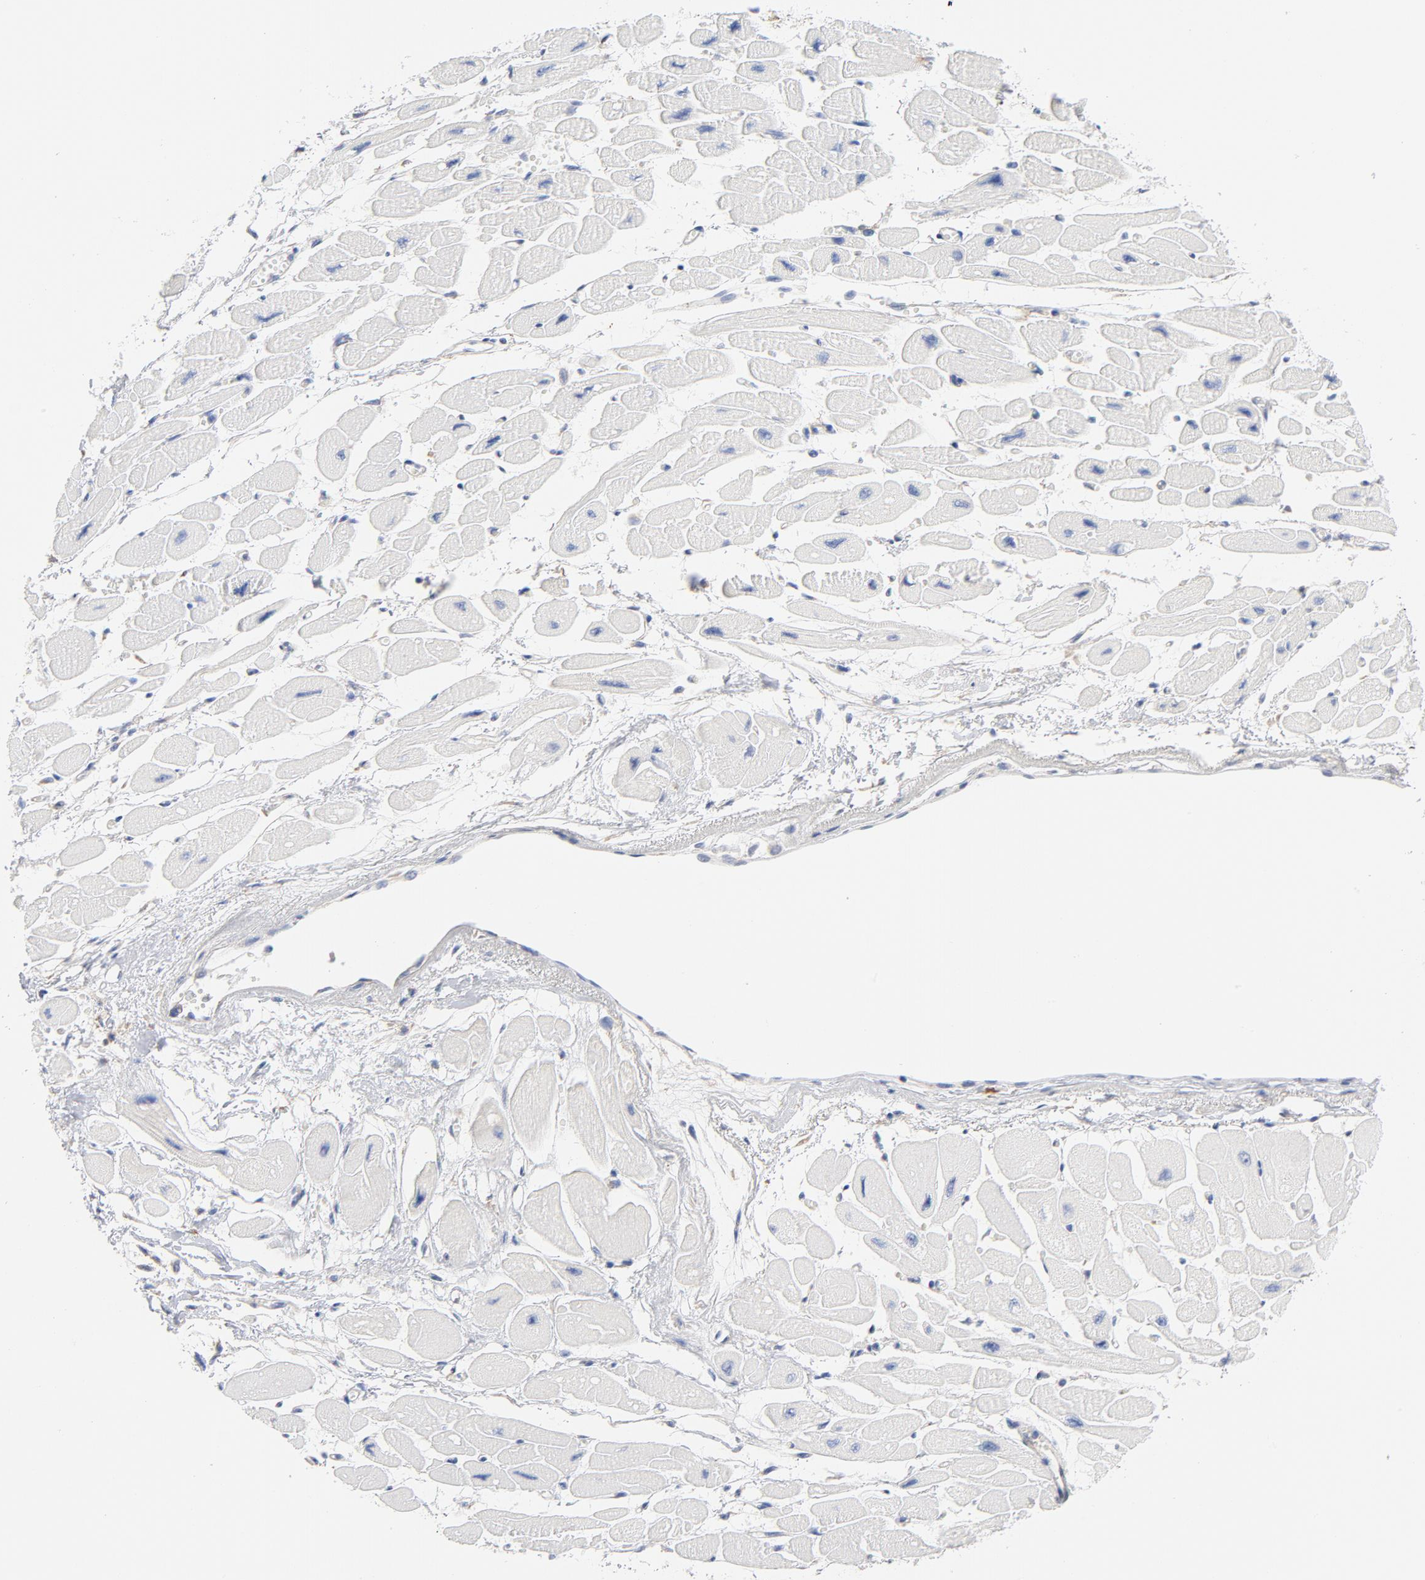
{"staining": {"intensity": "strong", "quantity": "<25%", "location": "nuclear"}, "tissue": "heart muscle", "cell_type": "Cardiomyocytes", "image_type": "normal", "snomed": [{"axis": "morphology", "description": "Normal tissue, NOS"}, {"axis": "topography", "description": "Heart"}], "caption": "A photomicrograph showing strong nuclear expression in about <25% of cardiomyocytes in normal heart muscle, as visualized by brown immunohistochemical staining.", "gene": "RAPGEF3", "patient": {"sex": "female", "age": 54}}